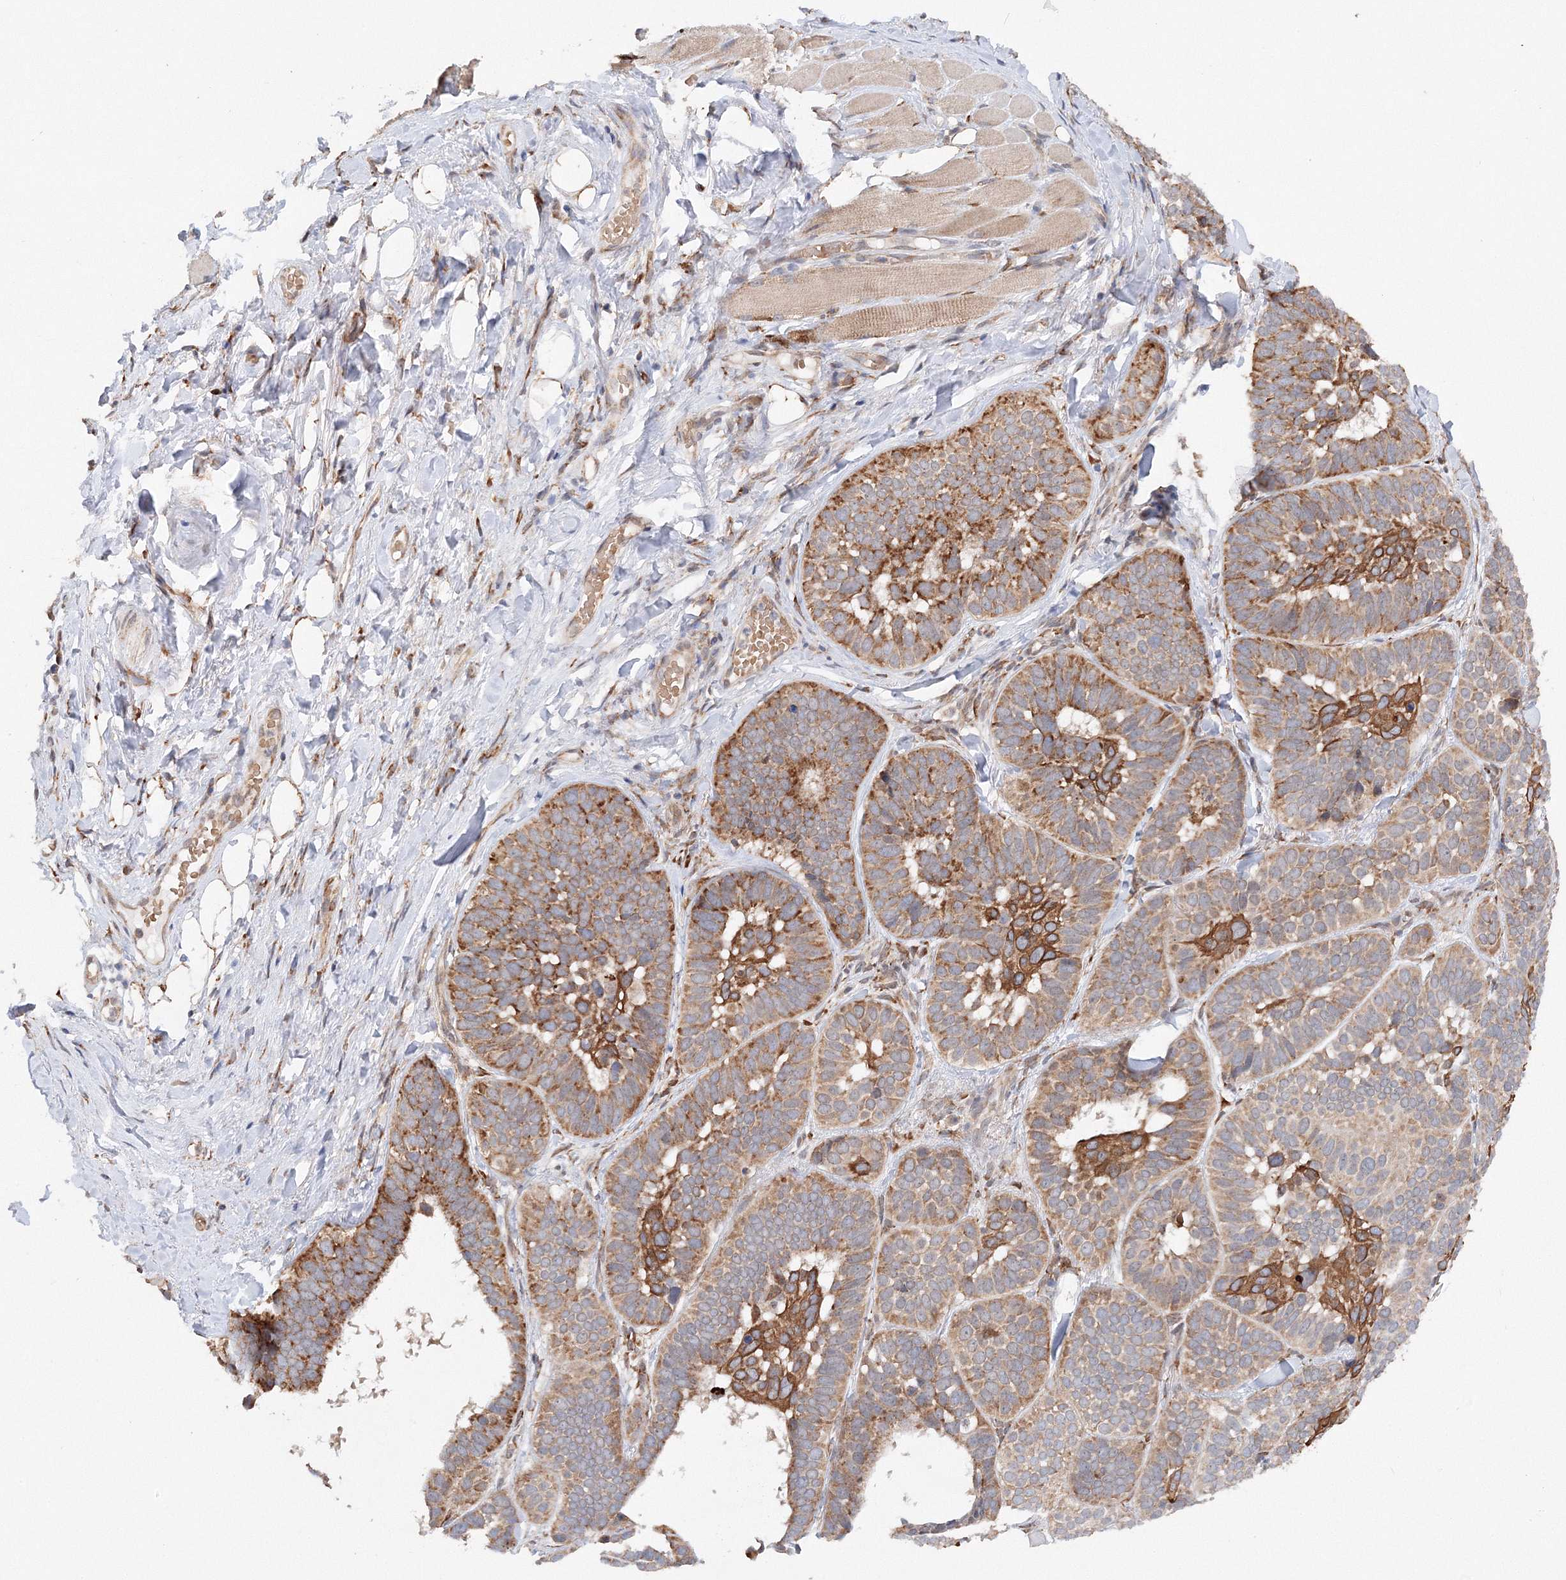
{"staining": {"intensity": "moderate", "quantity": ">75%", "location": "cytoplasmic/membranous"}, "tissue": "skin cancer", "cell_type": "Tumor cells", "image_type": "cancer", "snomed": [{"axis": "morphology", "description": "Basal cell carcinoma"}, {"axis": "topography", "description": "Skin"}], "caption": "Basal cell carcinoma (skin) tissue reveals moderate cytoplasmic/membranous expression in about >75% of tumor cells", "gene": "DIS3L2", "patient": {"sex": "male", "age": 62}}